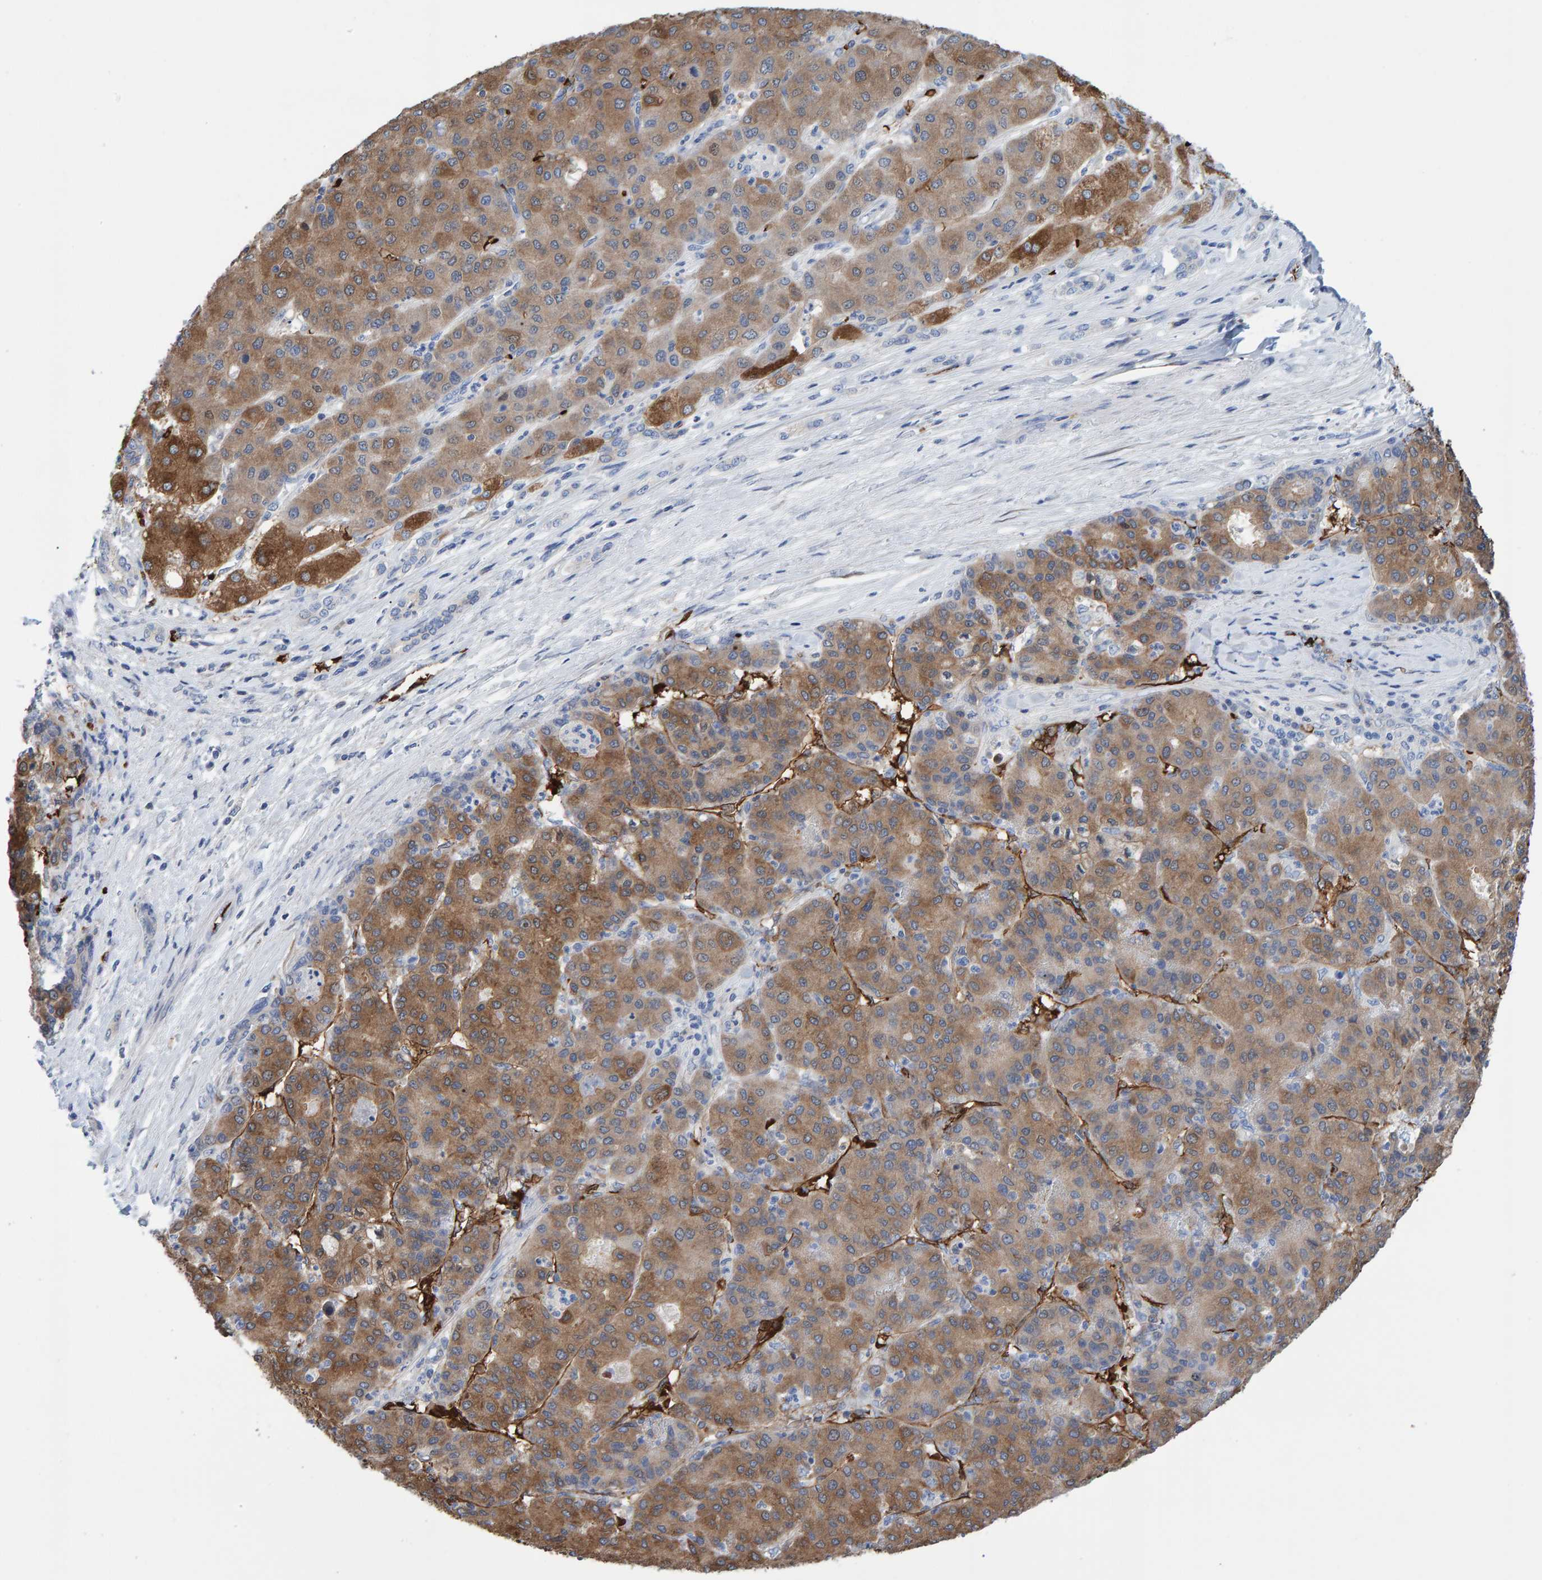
{"staining": {"intensity": "moderate", "quantity": ">75%", "location": "cytoplasmic/membranous"}, "tissue": "liver cancer", "cell_type": "Tumor cells", "image_type": "cancer", "snomed": [{"axis": "morphology", "description": "Carcinoma, Hepatocellular, NOS"}, {"axis": "topography", "description": "Liver"}], "caption": "Liver cancer (hepatocellular carcinoma) stained with a brown dye exhibits moderate cytoplasmic/membranous positive expression in approximately >75% of tumor cells.", "gene": "VPS9D1", "patient": {"sex": "male", "age": 65}}